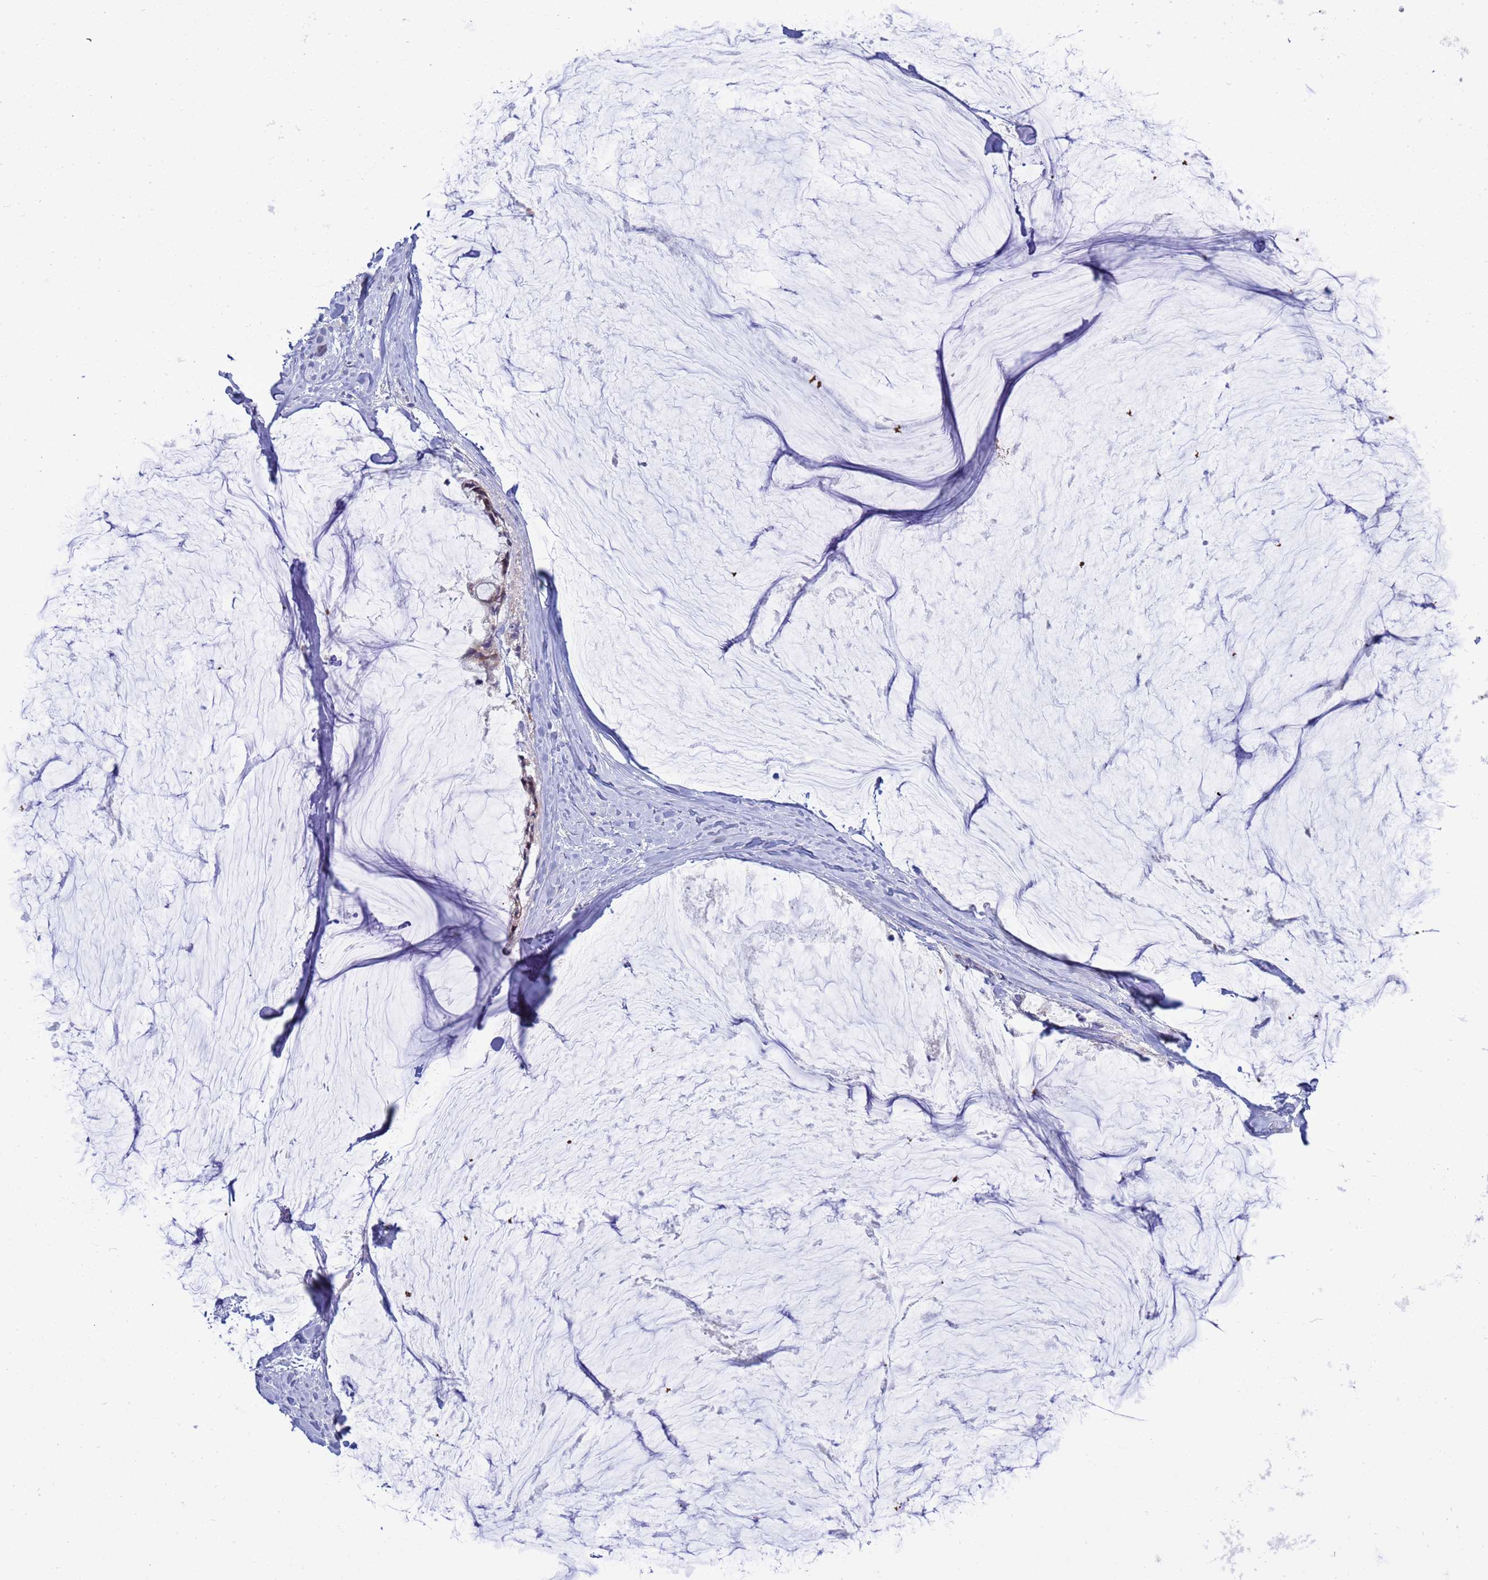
{"staining": {"intensity": "weak", "quantity": "25%-75%", "location": "nuclear"}, "tissue": "ovarian cancer", "cell_type": "Tumor cells", "image_type": "cancer", "snomed": [{"axis": "morphology", "description": "Cystadenocarcinoma, mucinous, NOS"}, {"axis": "topography", "description": "Ovary"}], "caption": "Brown immunohistochemical staining in ovarian cancer reveals weak nuclear expression in about 25%-75% of tumor cells.", "gene": "LRATD1", "patient": {"sex": "female", "age": 39}}